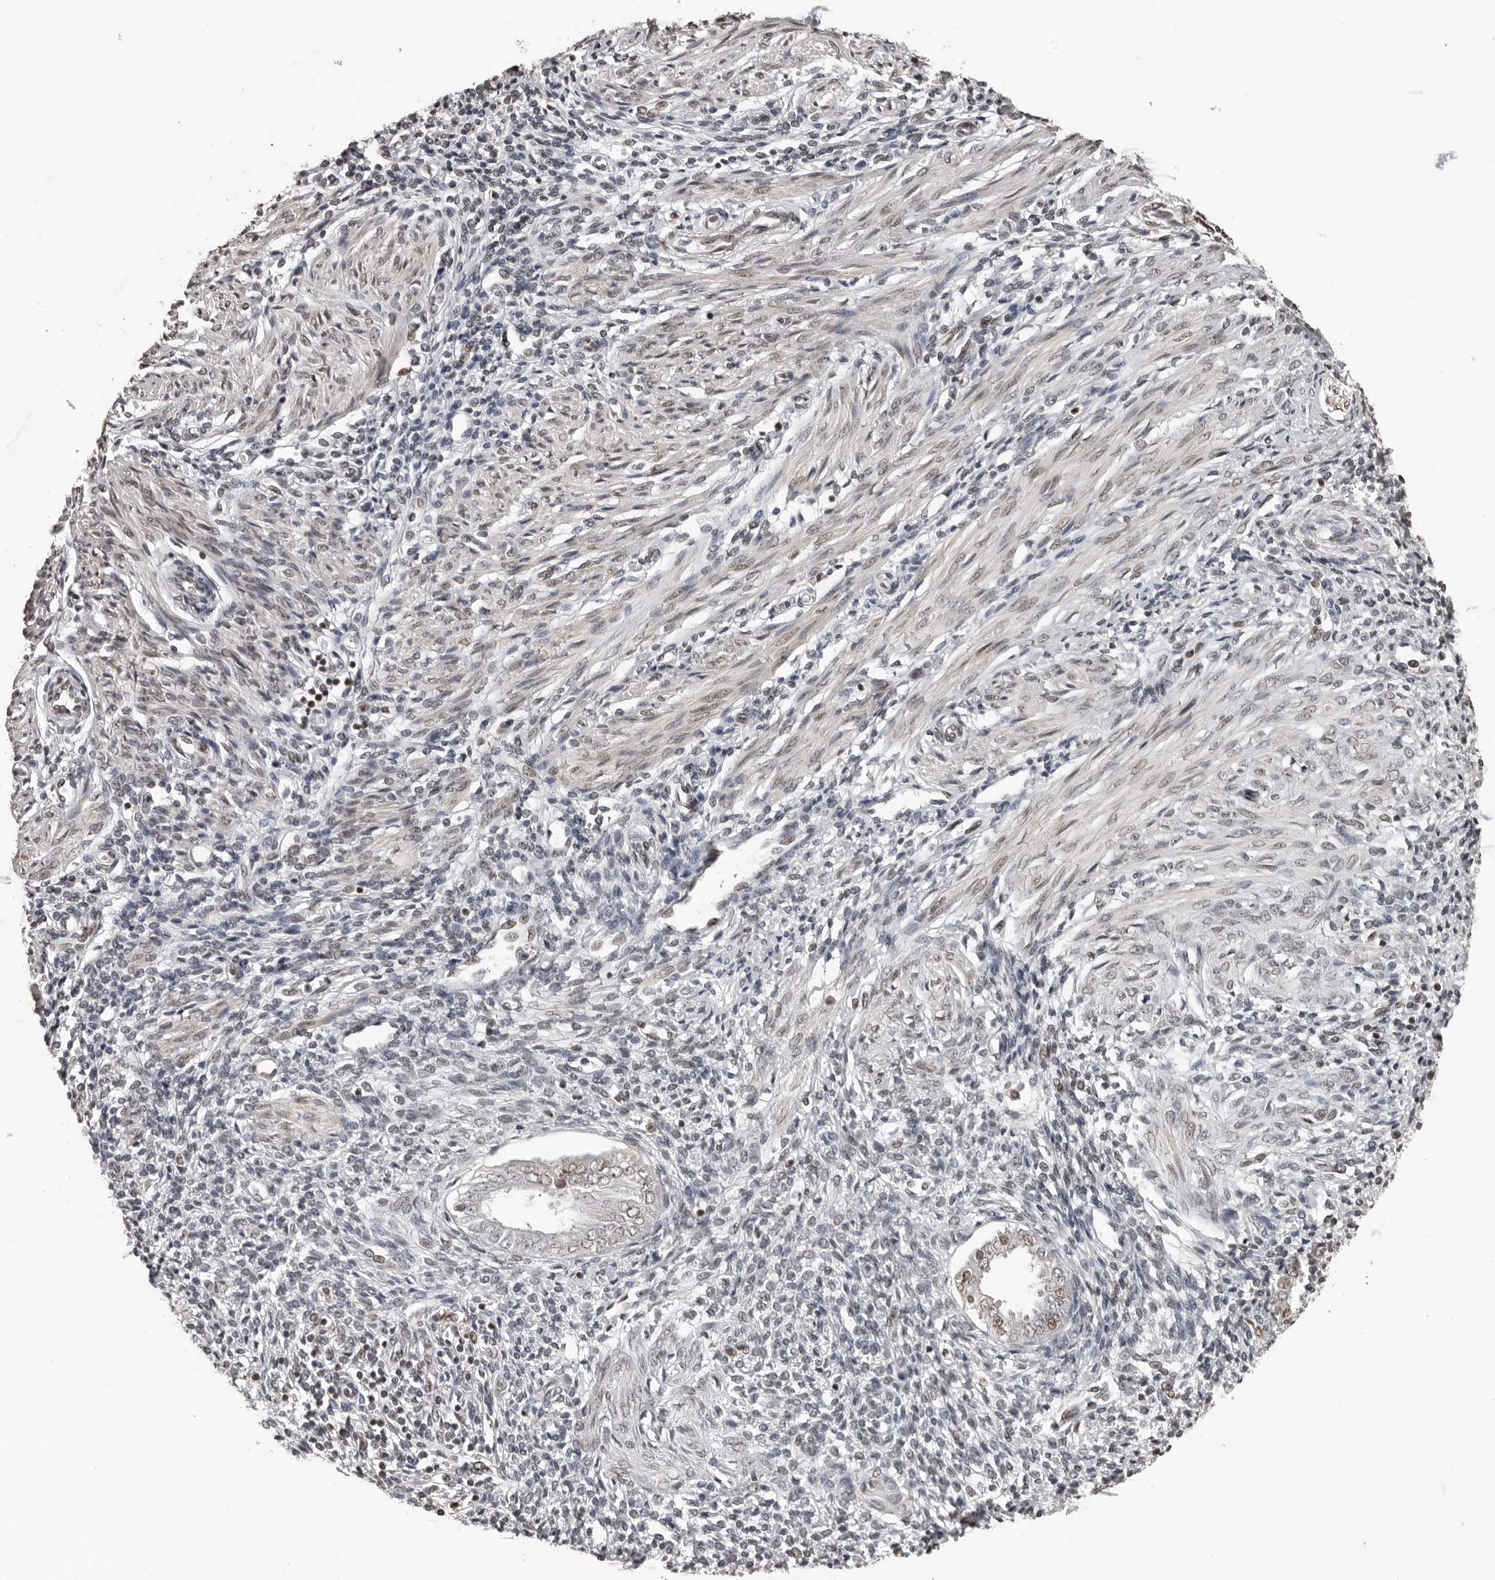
{"staining": {"intensity": "negative", "quantity": "none", "location": "none"}, "tissue": "endometrium", "cell_type": "Cells in endometrial stroma", "image_type": "normal", "snomed": [{"axis": "morphology", "description": "Normal tissue, NOS"}, {"axis": "topography", "description": "Endometrium"}], "caption": "Cells in endometrial stroma show no significant expression in benign endometrium. (IHC, brightfield microscopy, high magnification).", "gene": "ORC1", "patient": {"sex": "female", "age": 66}}